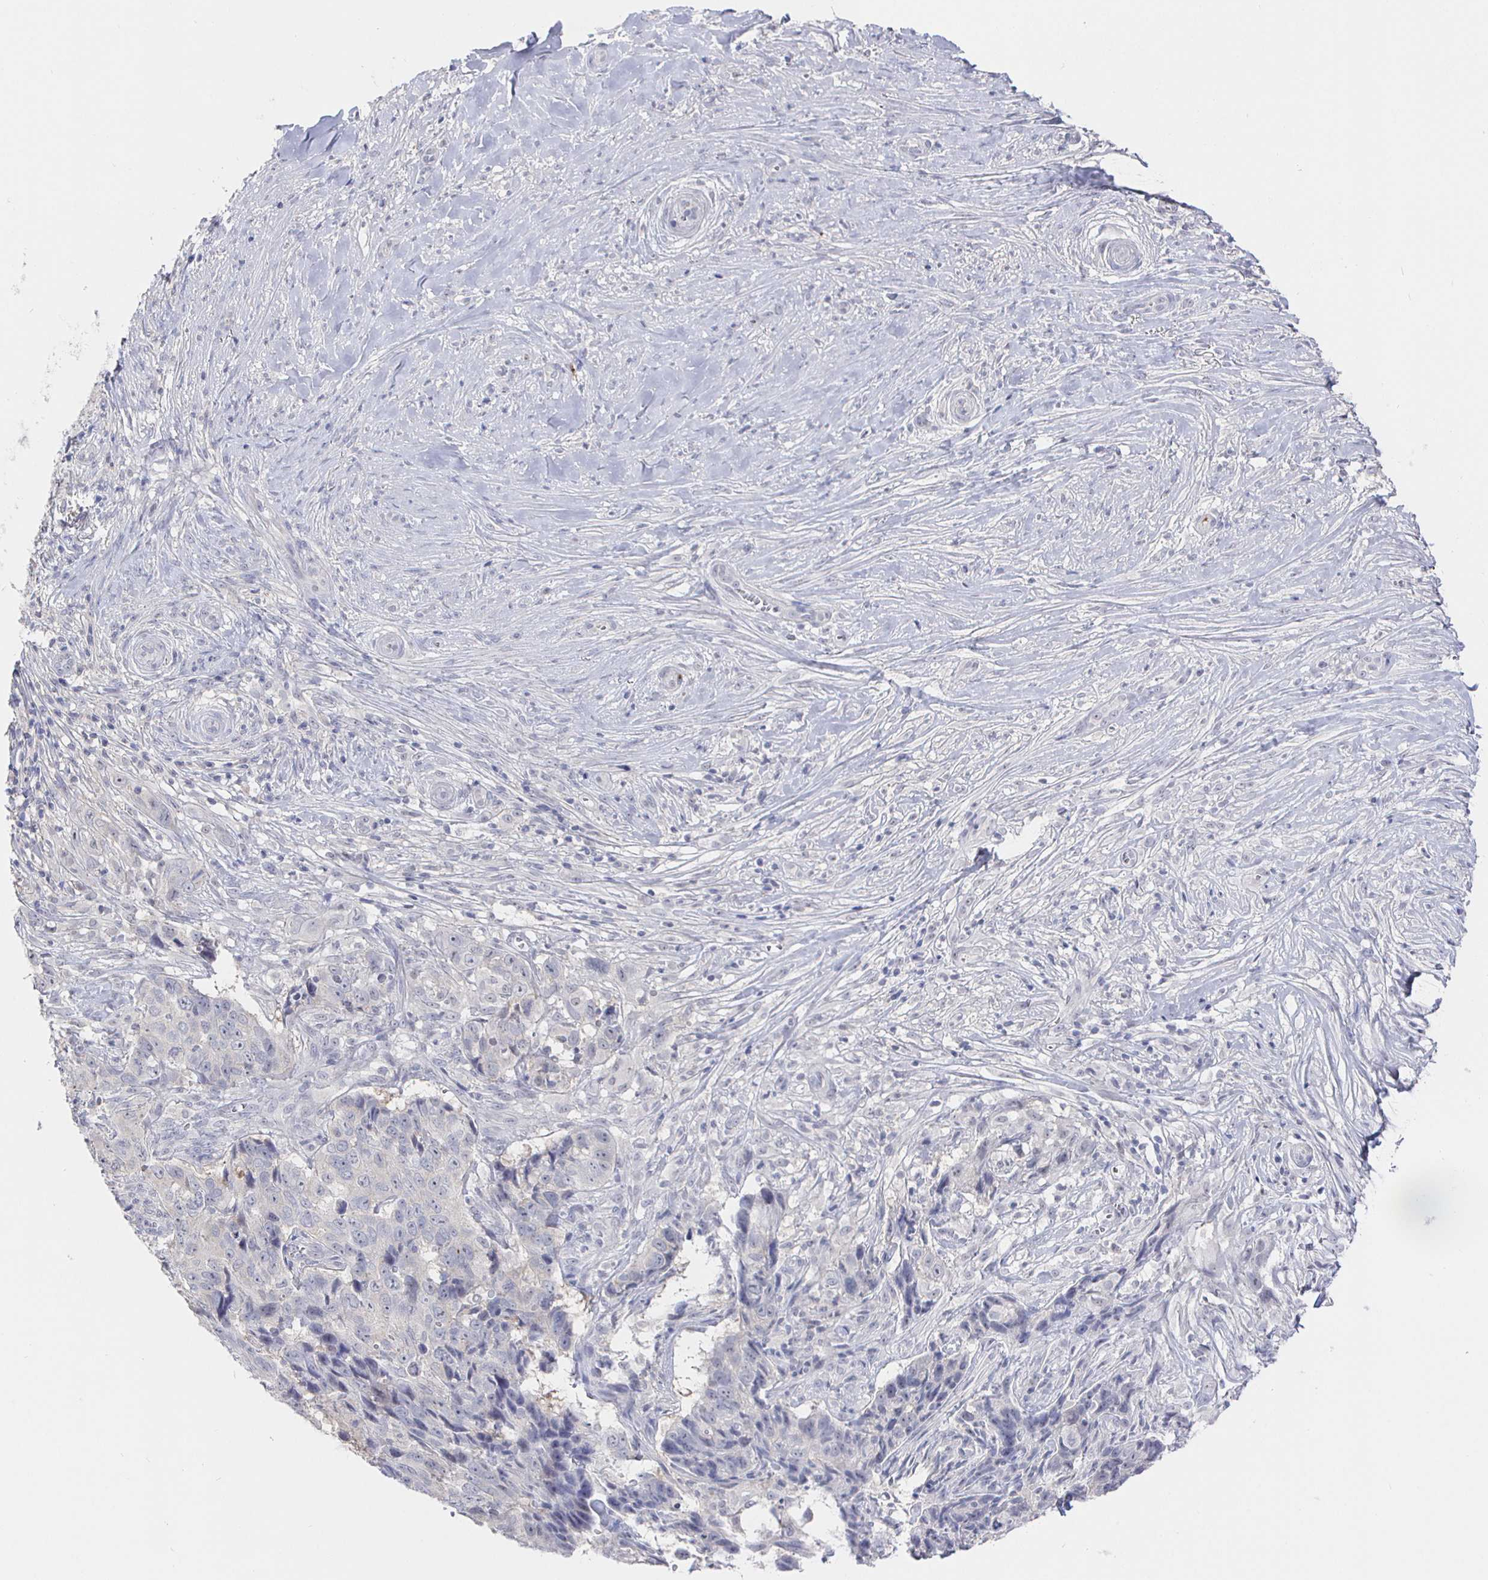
{"staining": {"intensity": "negative", "quantity": "none", "location": "none"}, "tissue": "skin cancer", "cell_type": "Tumor cells", "image_type": "cancer", "snomed": [{"axis": "morphology", "description": "Basal cell carcinoma"}, {"axis": "topography", "description": "Skin"}], "caption": "A high-resolution photomicrograph shows immunohistochemistry staining of skin basal cell carcinoma, which displays no significant expression in tumor cells.", "gene": "LRRC23", "patient": {"sex": "female", "age": 82}}